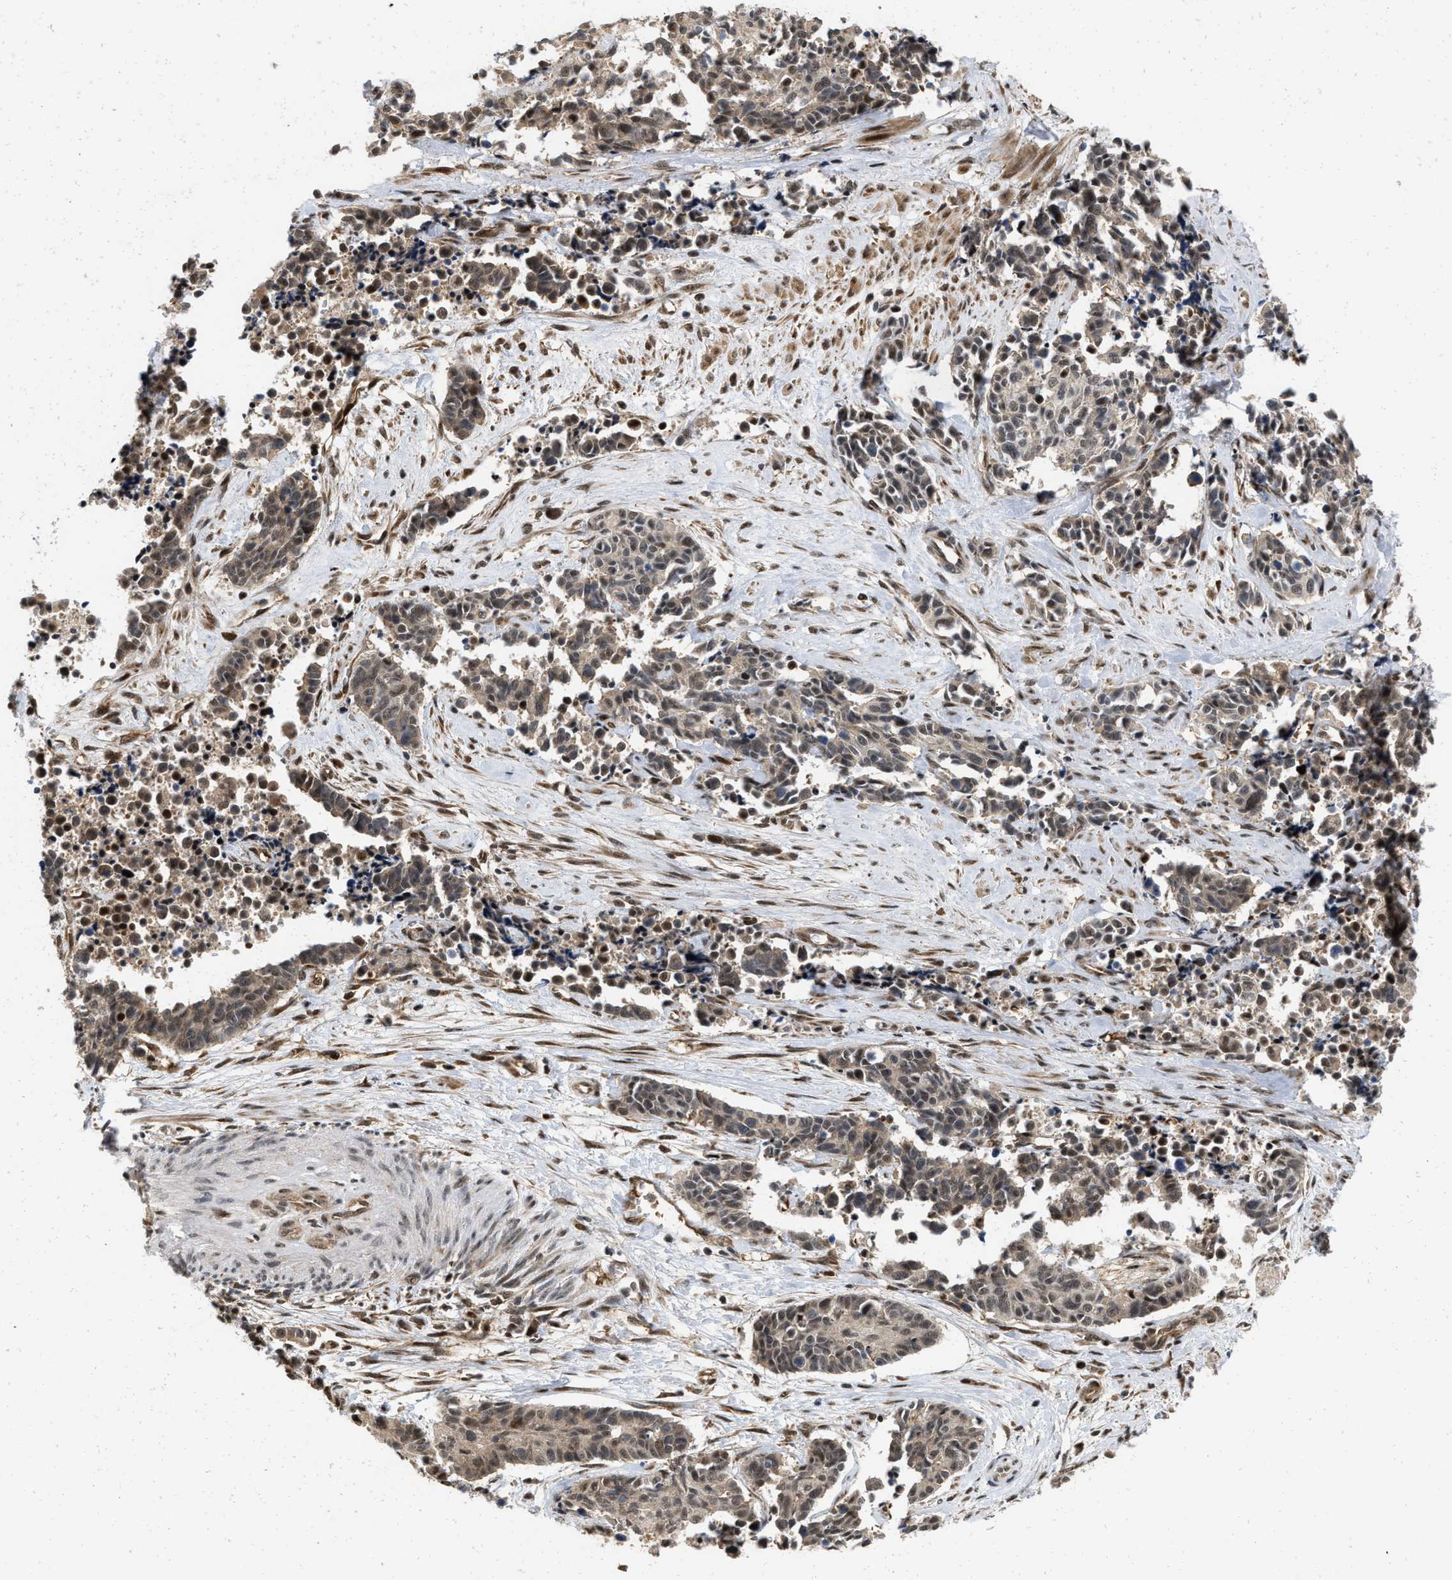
{"staining": {"intensity": "moderate", "quantity": ">75%", "location": "cytoplasmic/membranous,nuclear"}, "tissue": "cervical cancer", "cell_type": "Tumor cells", "image_type": "cancer", "snomed": [{"axis": "morphology", "description": "Squamous cell carcinoma, NOS"}, {"axis": "topography", "description": "Cervix"}], "caption": "Squamous cell carcinoma (cervical) tissue shows moderate cytoplasmic/membranous and nuclear expression in approximately >75% of tumor cells, visualized by immunohistochemistry. (IHC, brightfield microscopy, high magnification).", "gene": "ANKRD11", "patient": {"sex": "female", "age": 35}}